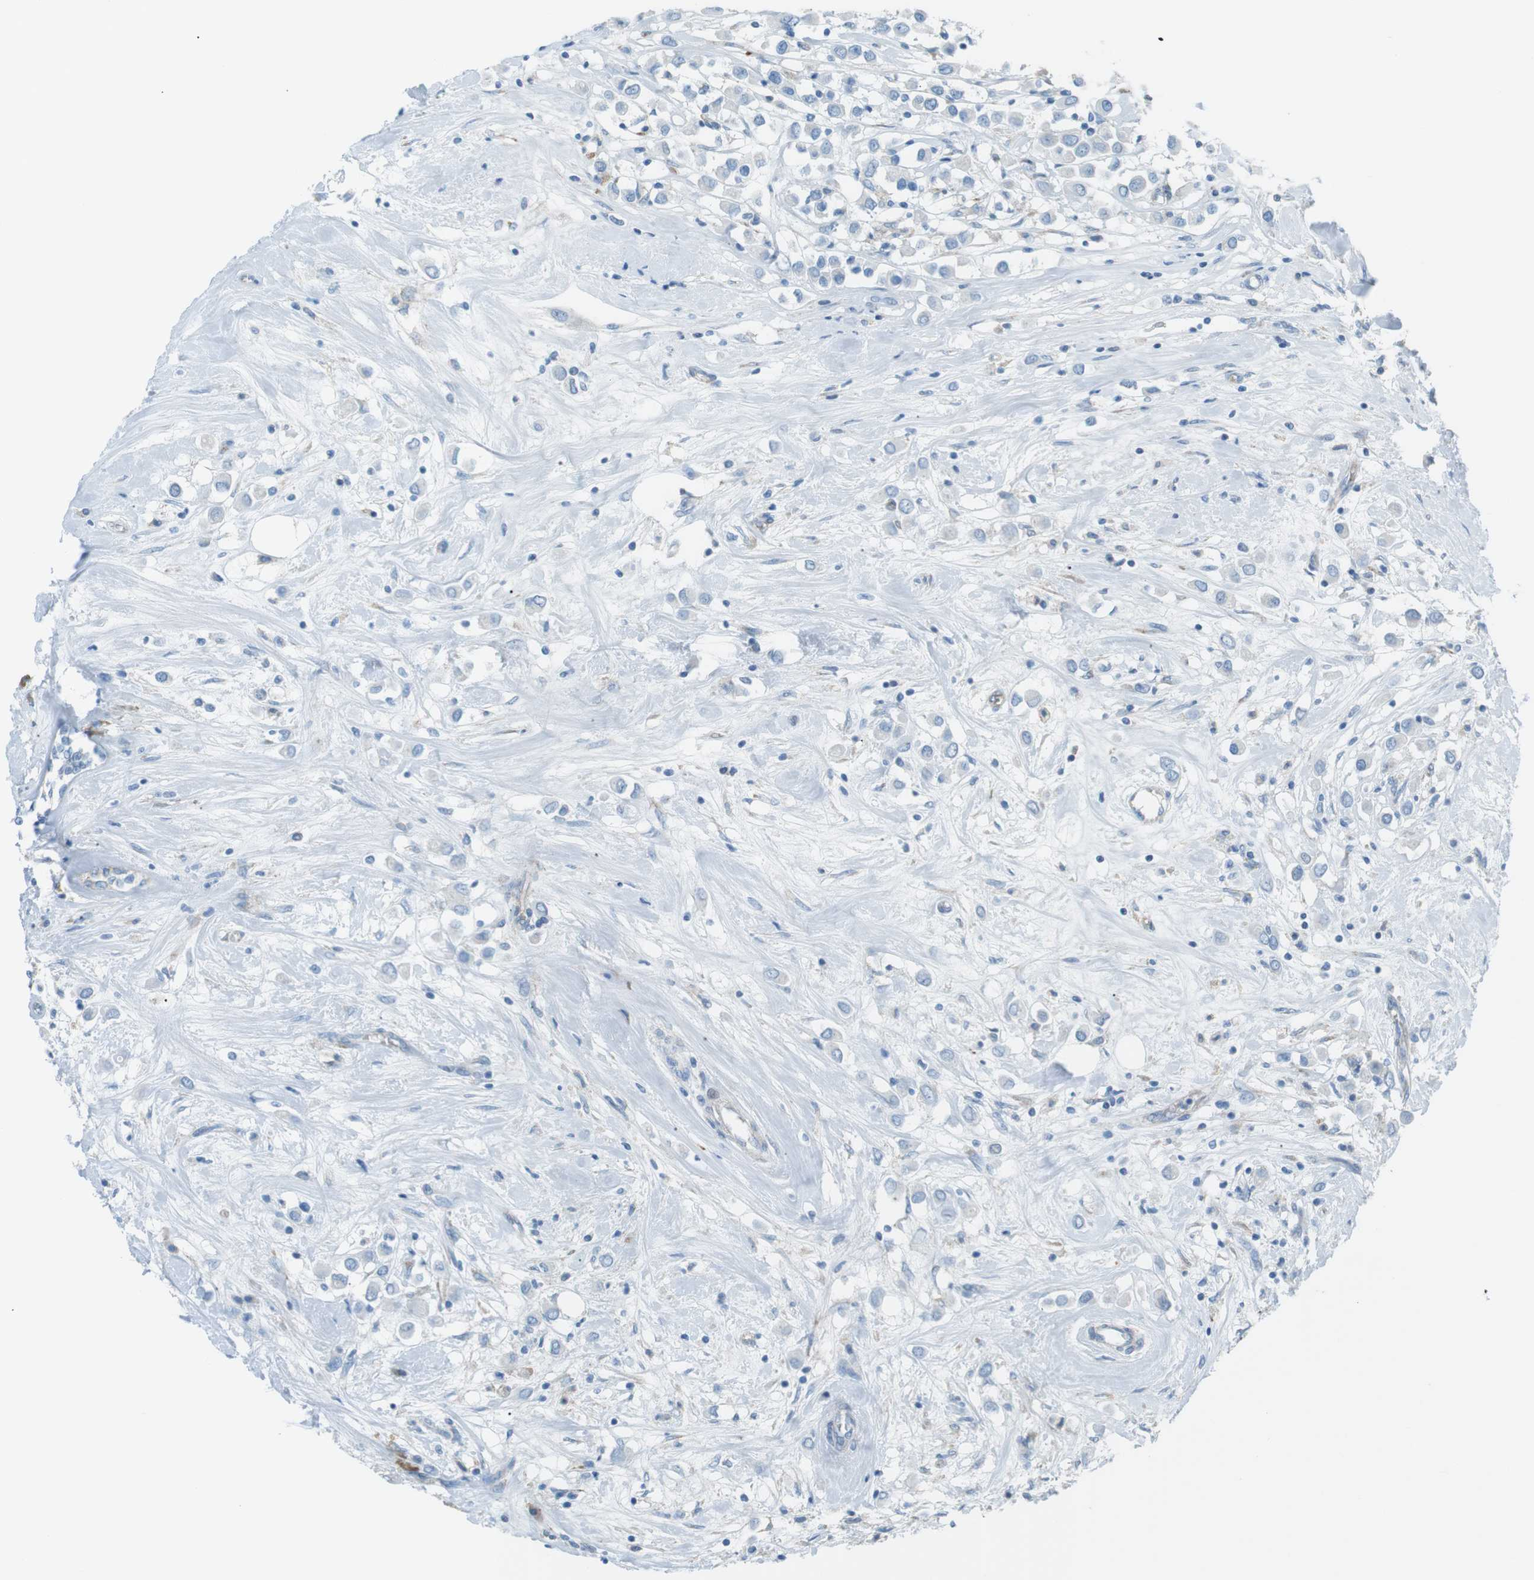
{"staining": {"intensity": "negative", "quantity": "none", "location": "none"}, "tissue": "breast cancer", "cell_type": "Tumor cells", "image_type": "cancer", "snomed": [{"axis": "morphology", "description": "Duct carcinoma"}, {"axis": "topography", "description": "Breast"}], "caption": "The histopathology image reveals no staining of tumor cells in breast cancer (infiltrating ductal carcinoma). (Stains: DAB IHC with hematoxylin counter stain, Microscopy: brightfield microscopy at high magnification).", "gene": "VAMP1", "patient": {"sex": "female", "age": 61}}